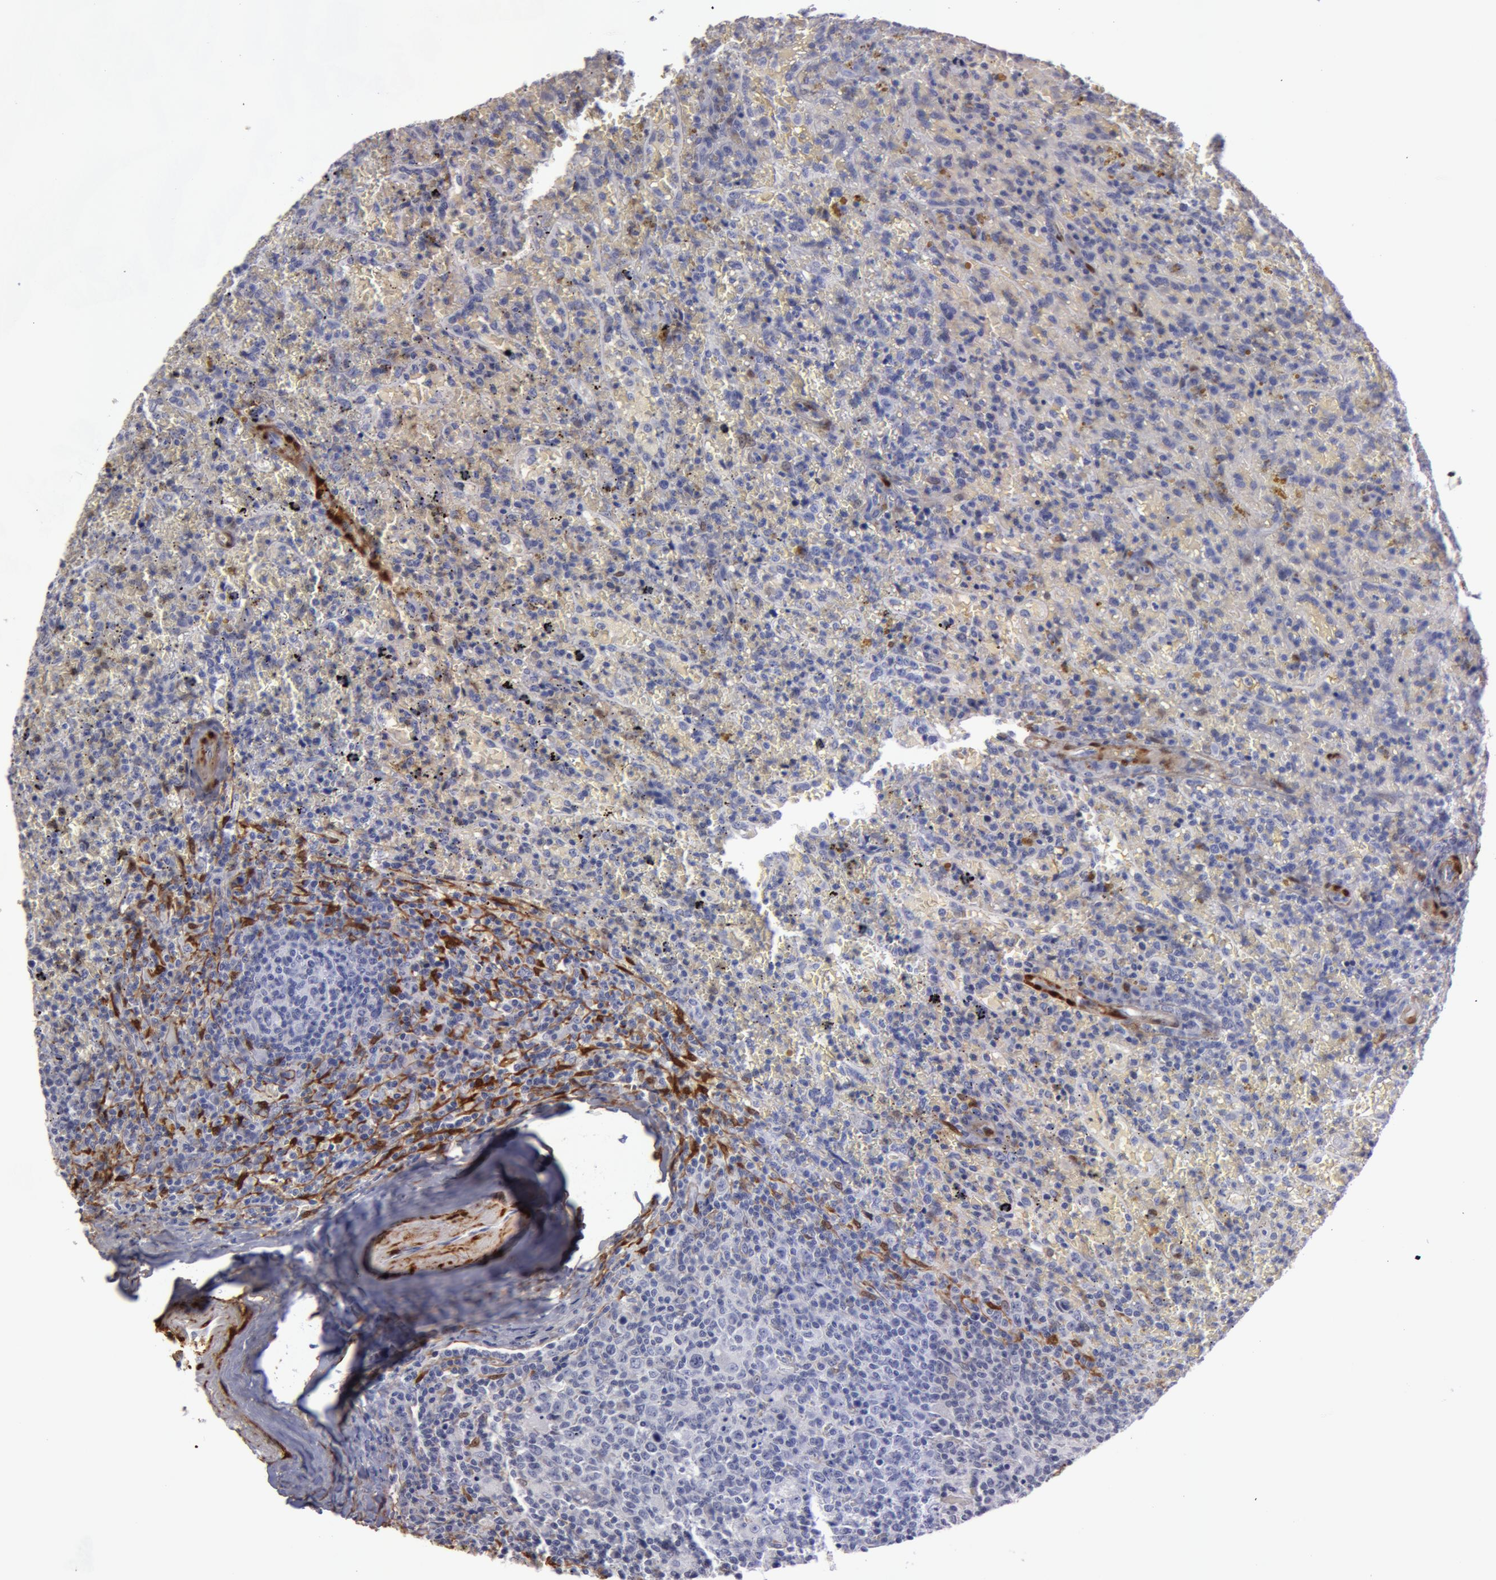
{"staining": {"intensity": "weak", "quantity": "<25%", "location": "cytoplasmic/membranous"}, "tissue": "lymphoma", "cell_type": "Tumor cells", "image_type": "cancer", "snomed": [{"axis": "morphology", "description": "Malignant lymphoma, non-Hodgkin's type, High grade"}, {"axis": "topography", "description": "Spleen"}, {"axis": "topography", "description": "Lymph node"}], "caption": "This is an IHC histopathology image of high-grade malignant lymphoma, non-Hodgkin's type. There is no staining in tumor cells.", "gene": "TAGLN", "patient": {"sex": "female", "age": 70}}